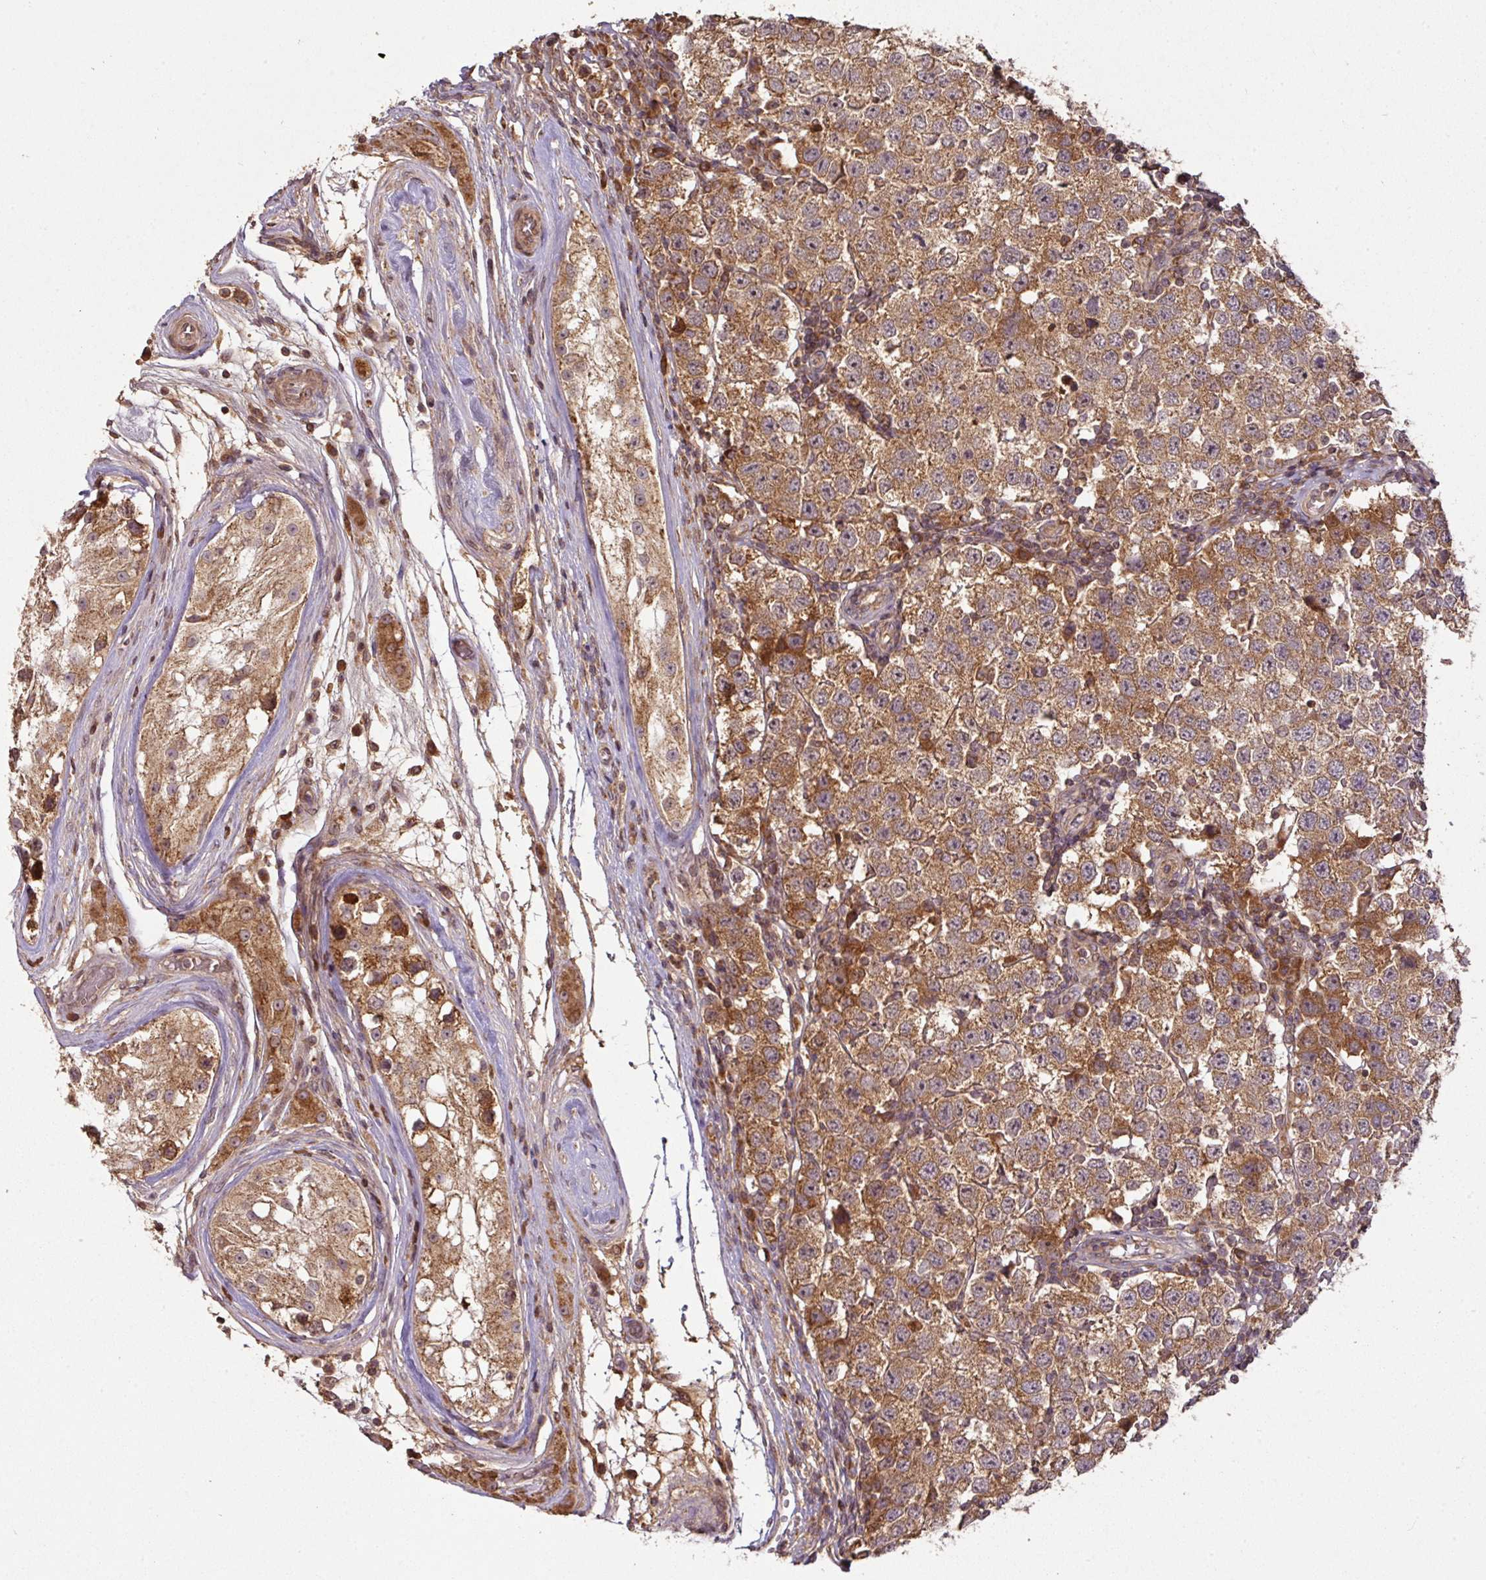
{"staining": {"intensity": "moderate", "quantity": ">75%", "location": "cytoplasmic/membranous"}, "tissue": "testis cancer", "cell_type": "Tumor cells", "image_type": "cancer", "snomed": [{"axis": "morphology", "description": "Seminoma, NOS"}, {"axis": "topography", "description": "Testis"}], "caption": "Approximately >75% of tumor cells in testis cancer (seminoma) reveal moderate cytoplasmic/membranous protein expression as visualized by brown immunohistochemical staining.", "gene": "MRRF", "patient": {"sex": "male", "age": 34}}